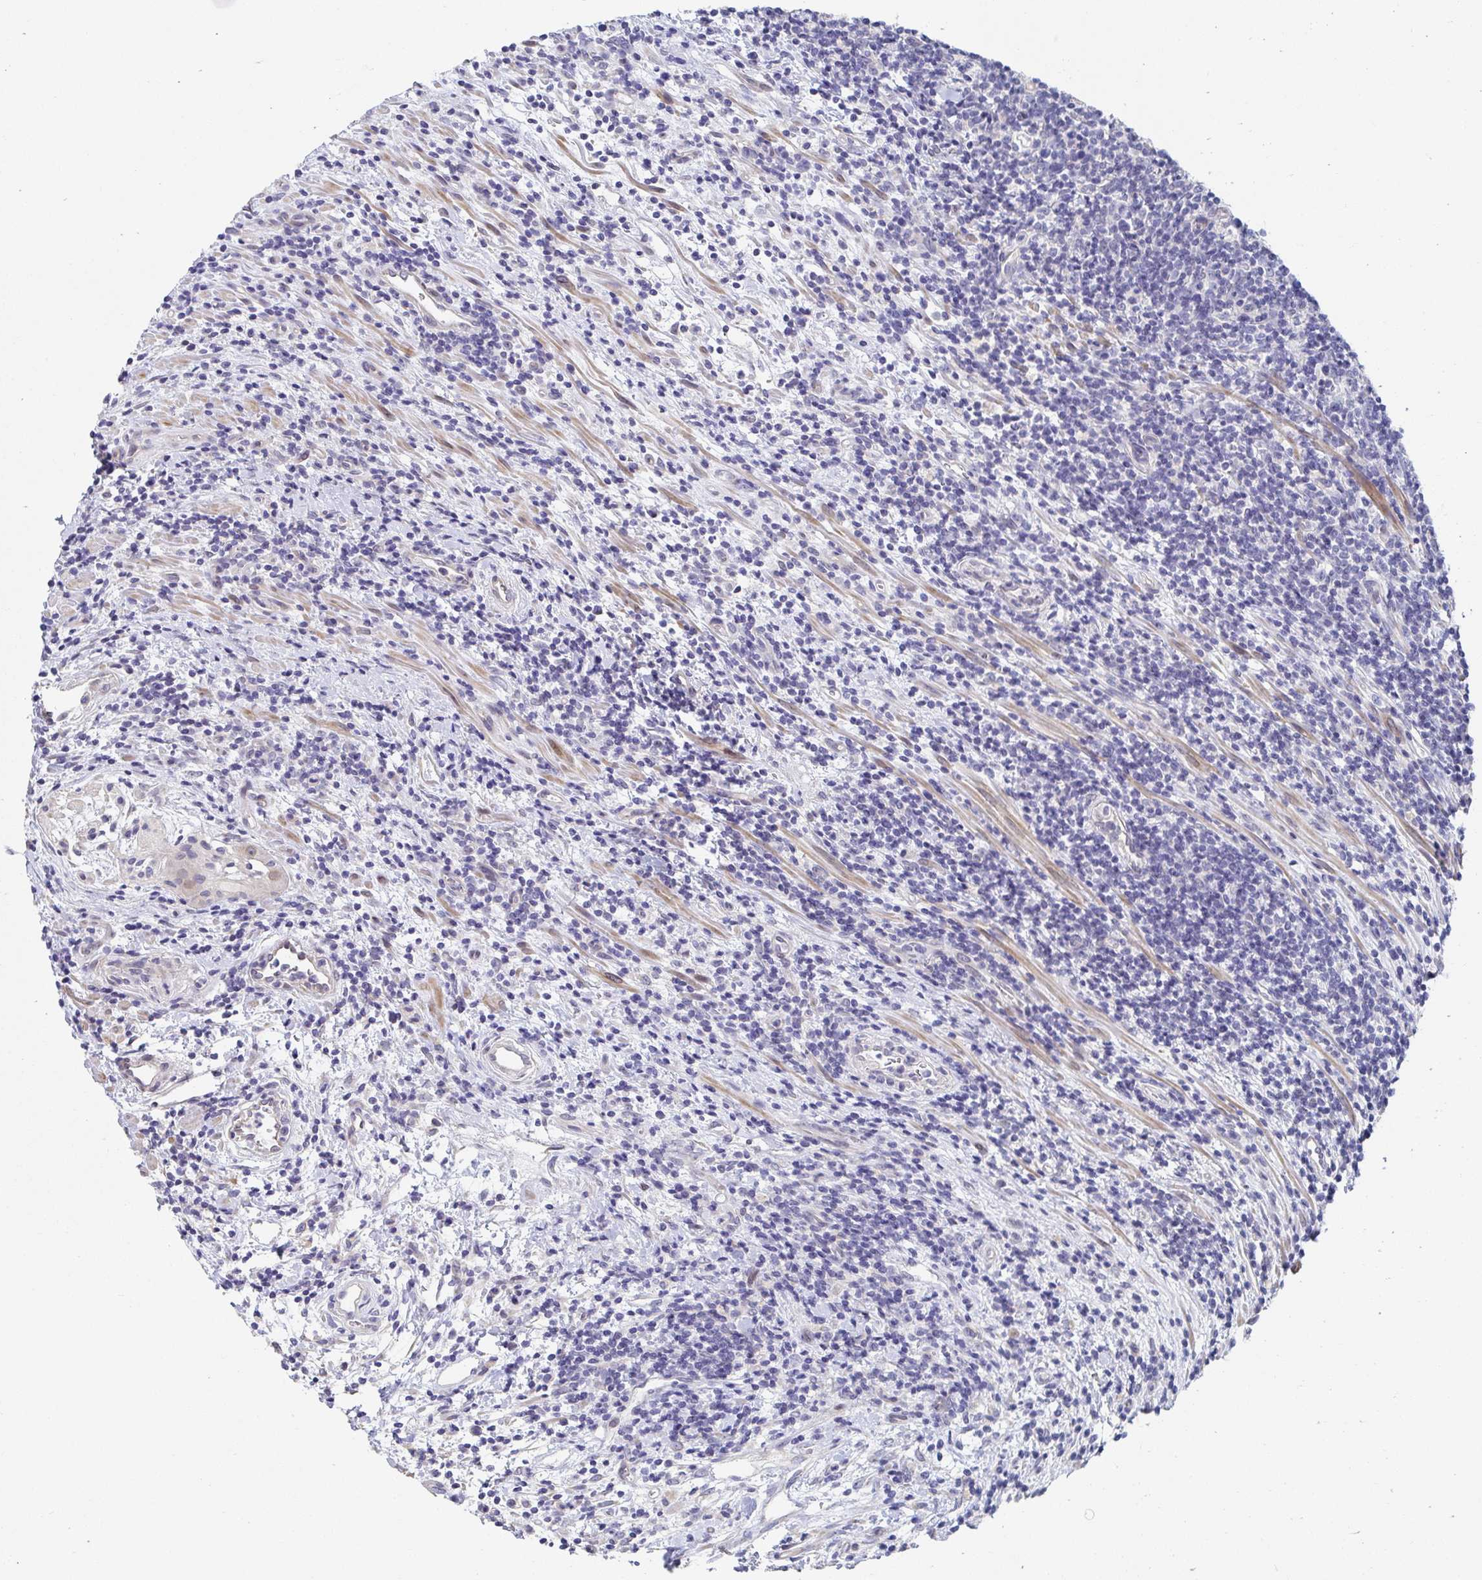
{"staining": {"intensity": "negative", "quantity": "none", "location": "none"}, "tissue": "lymphoma", "cell_type": "Tumor cells", "image_type": "cancer", "snomed": [{"axis": "morphology", "description": "Malignant lymphoma, non-Hodgkin's type, High grade"}, {"axis": "topography", "description": "Small intestine"}], "caption": "The image shows no significant positivity in tumor cells of high-grade malignant lymphoma, non-Hodgkin's type. (DAB (3,3'-diaminobenzidine) immunohistochemistry with hematoxylin counter stain).", "gene": "AKAP14", "patient": {"sex": "female", "age": 56}}